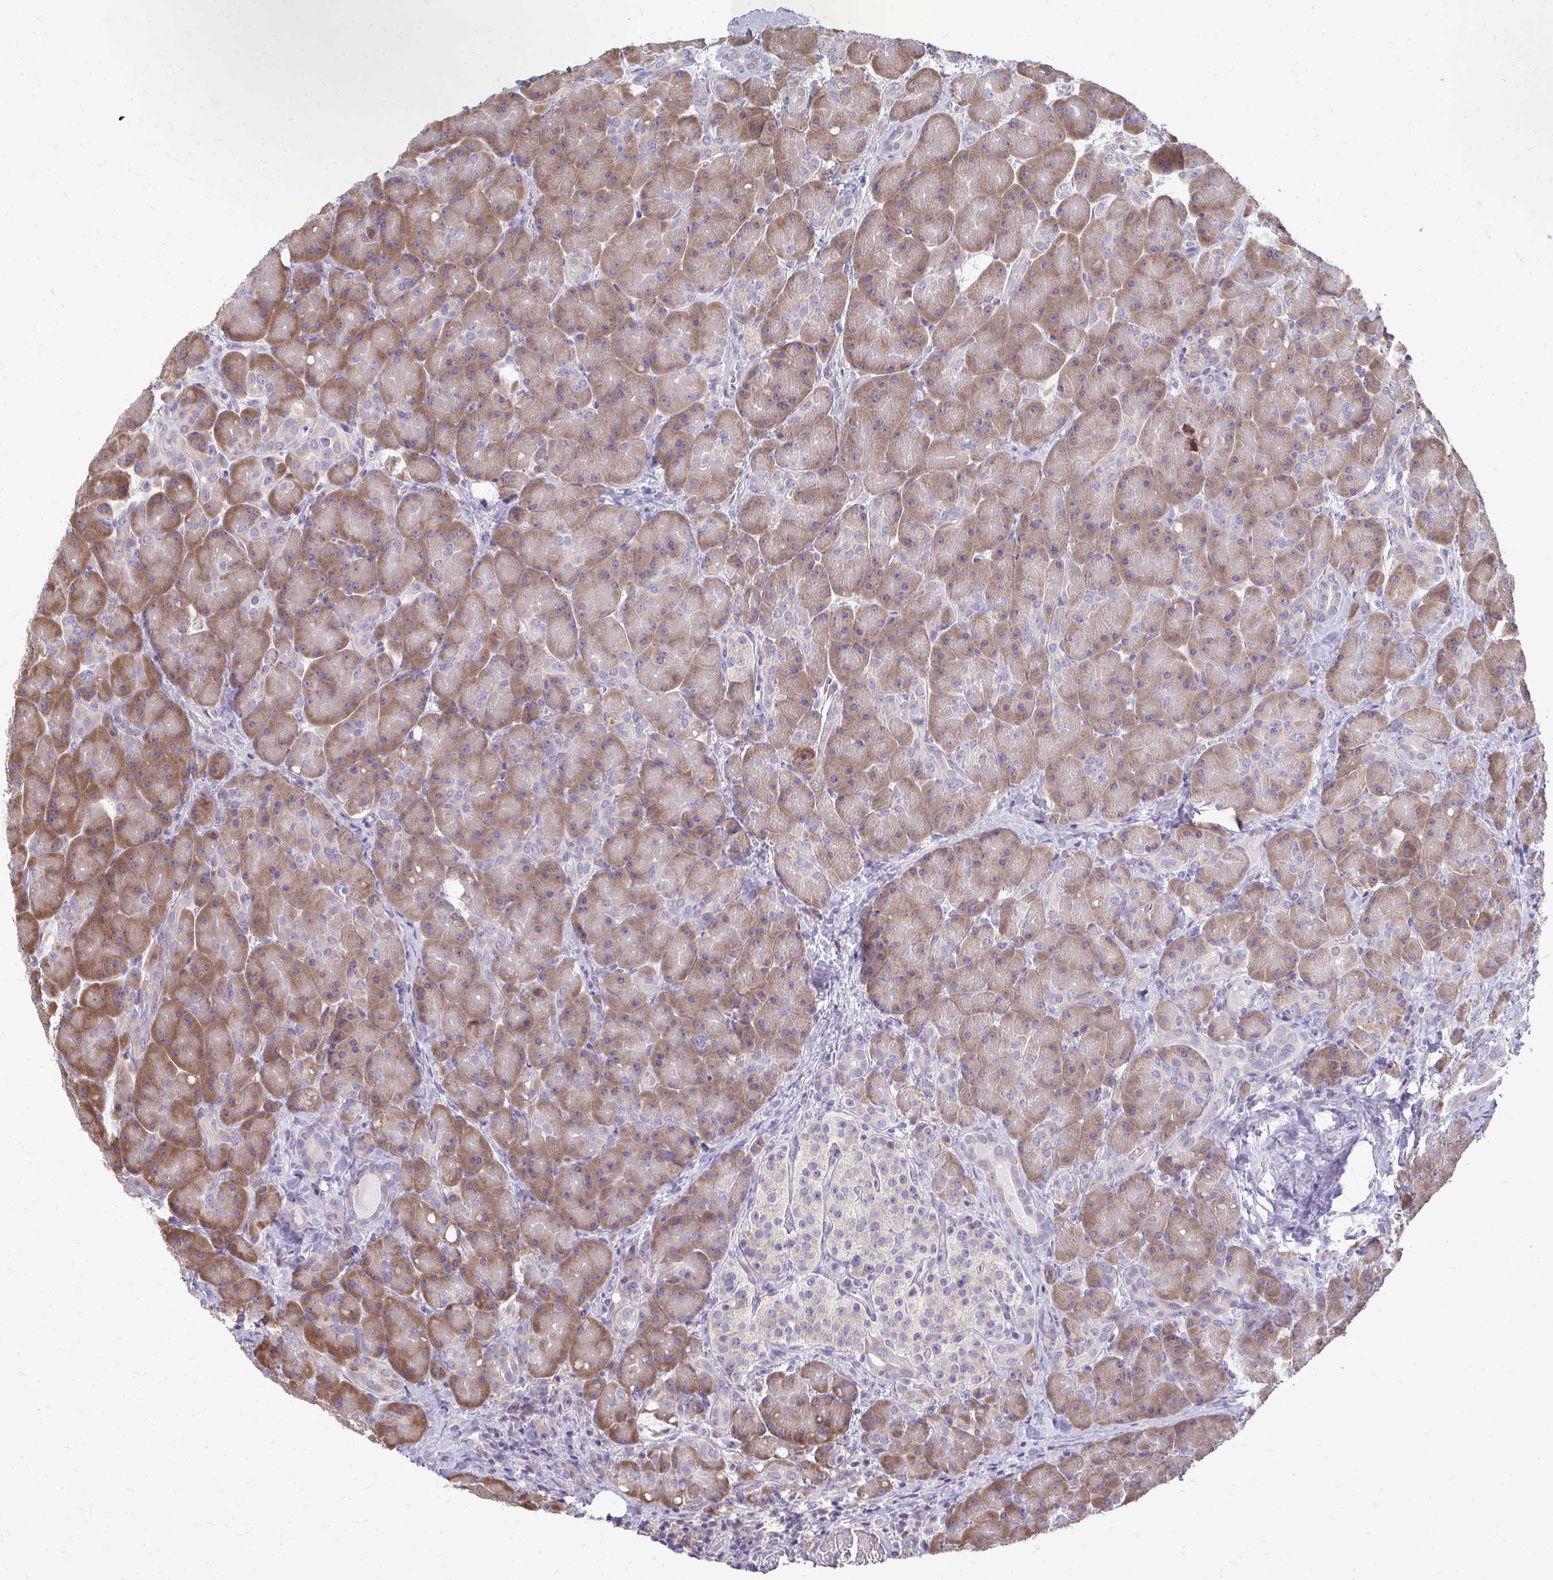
{"staining": {"intensity": "moderate", "quantity": ">75%", "location": "cytoplasmic/membranous"}, "tissue": "pancreas", "cell_type": "Exocrine glandular cells", "image_type": "normal", "snomed": [{"axis": "morphology", "description": "Normal tissue, NOS"}, {"axis": "topography", "description": "Pancreas"}], "caption": "Human pancreas stained with a brown dye shows moderate cytoplasmic/membranous positive staining in about >75% of exocrine glandular cells.", "gene": "RPLP2", "patient": {"sex": "male", "age": 55}}